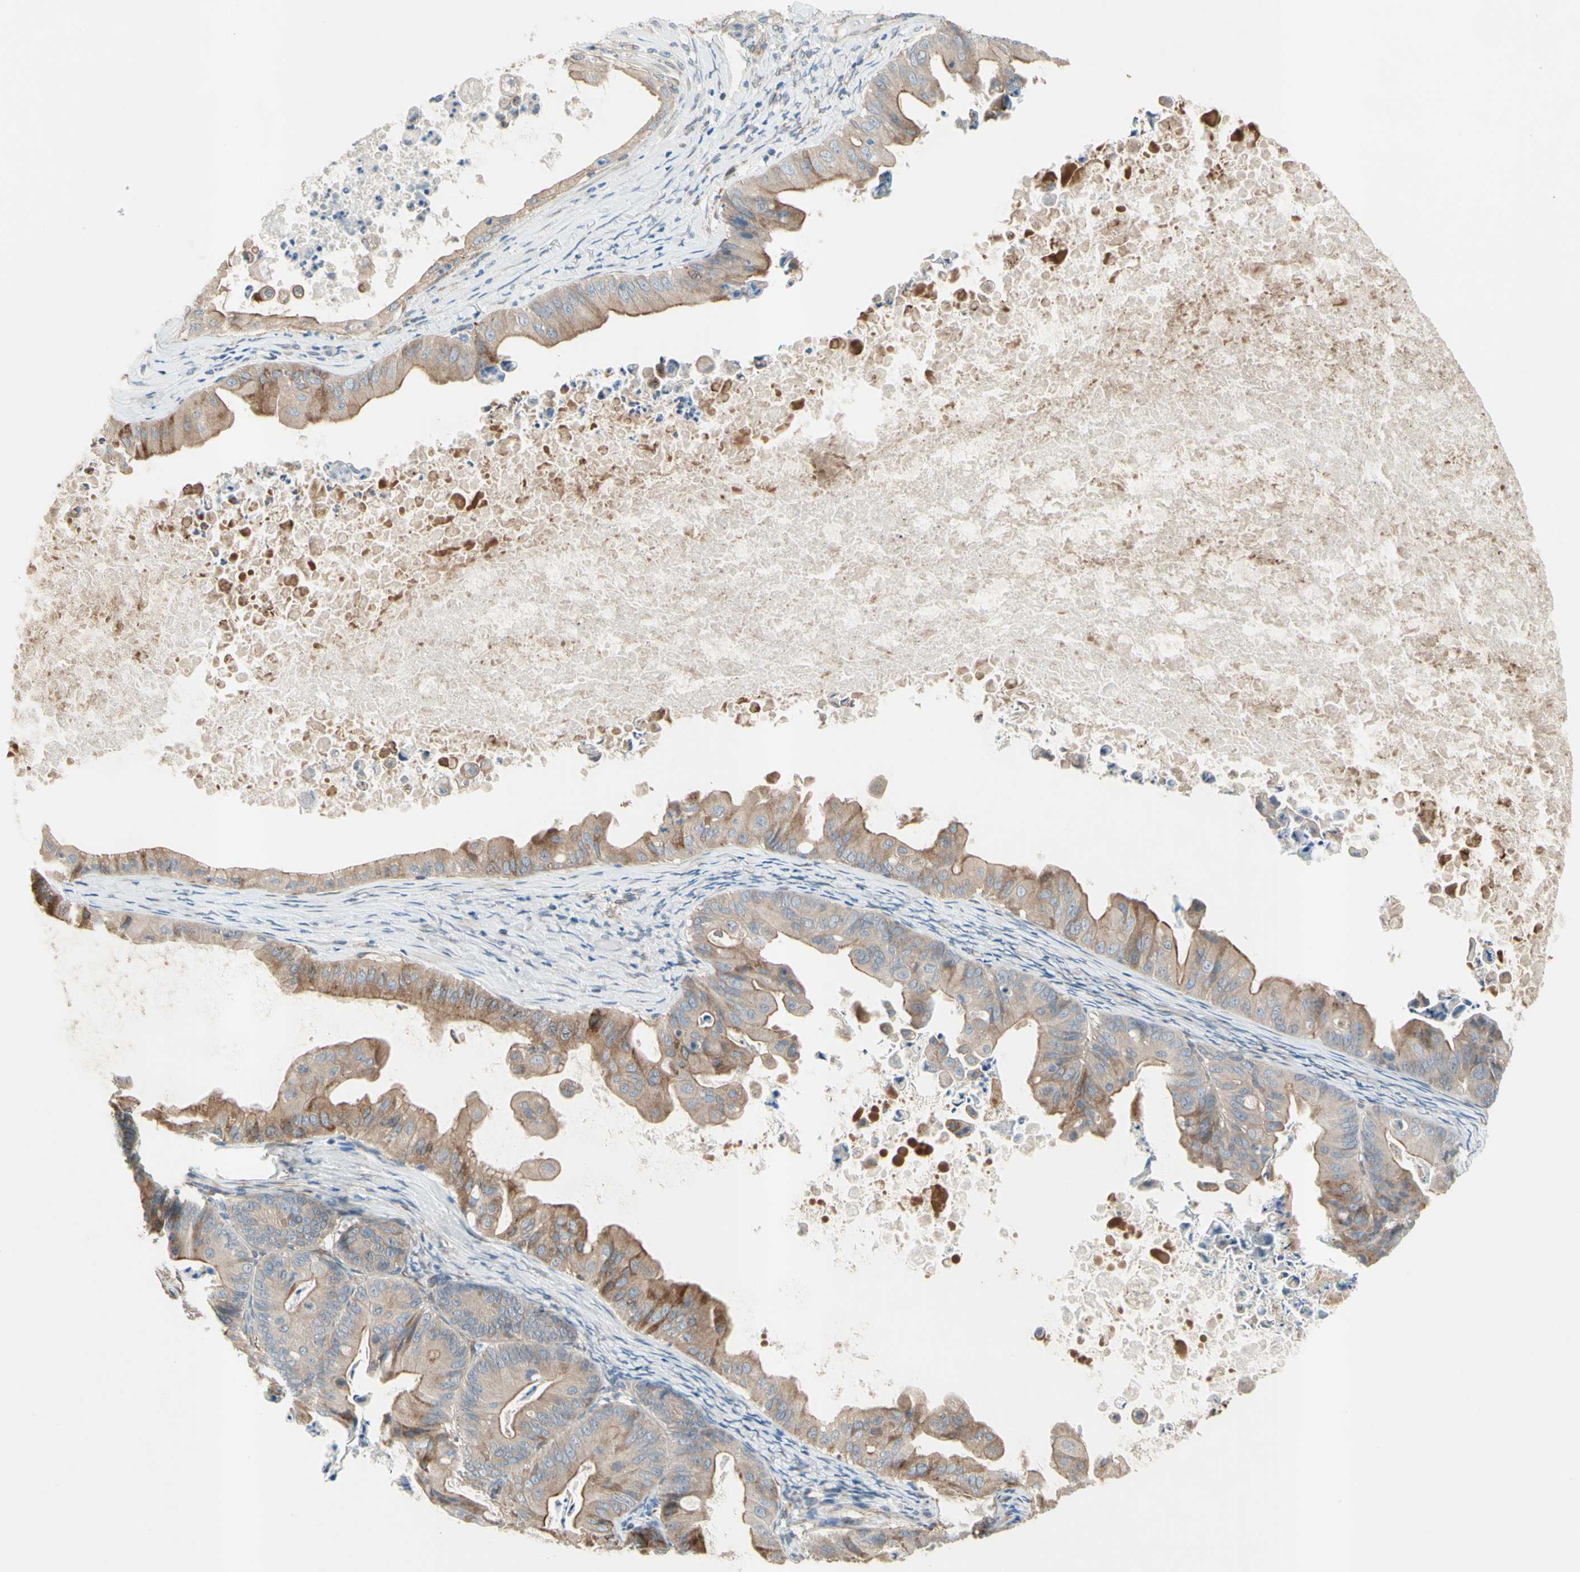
{"staining": {"intensity": "moderate", "quantity": ">75%", "location": "cytoplasmic/membranous"}, "tissue": "ovarian cancer", "cell_type": "Tumor cells", "image_type": "cancer", "snomed": [{"axis": "morphology", "description": "Cystadenocarcinoma, mucinous, NOS"}, {"axis": "topography", "description": "Ovary"}], "caption": "Moderate cytoplasmic/membranous protein positivity is identified in about >75% of tumor cells in ovarian cancer.", "gene": "TRAF2", "patient": {"sex": "female", "age": 37}}